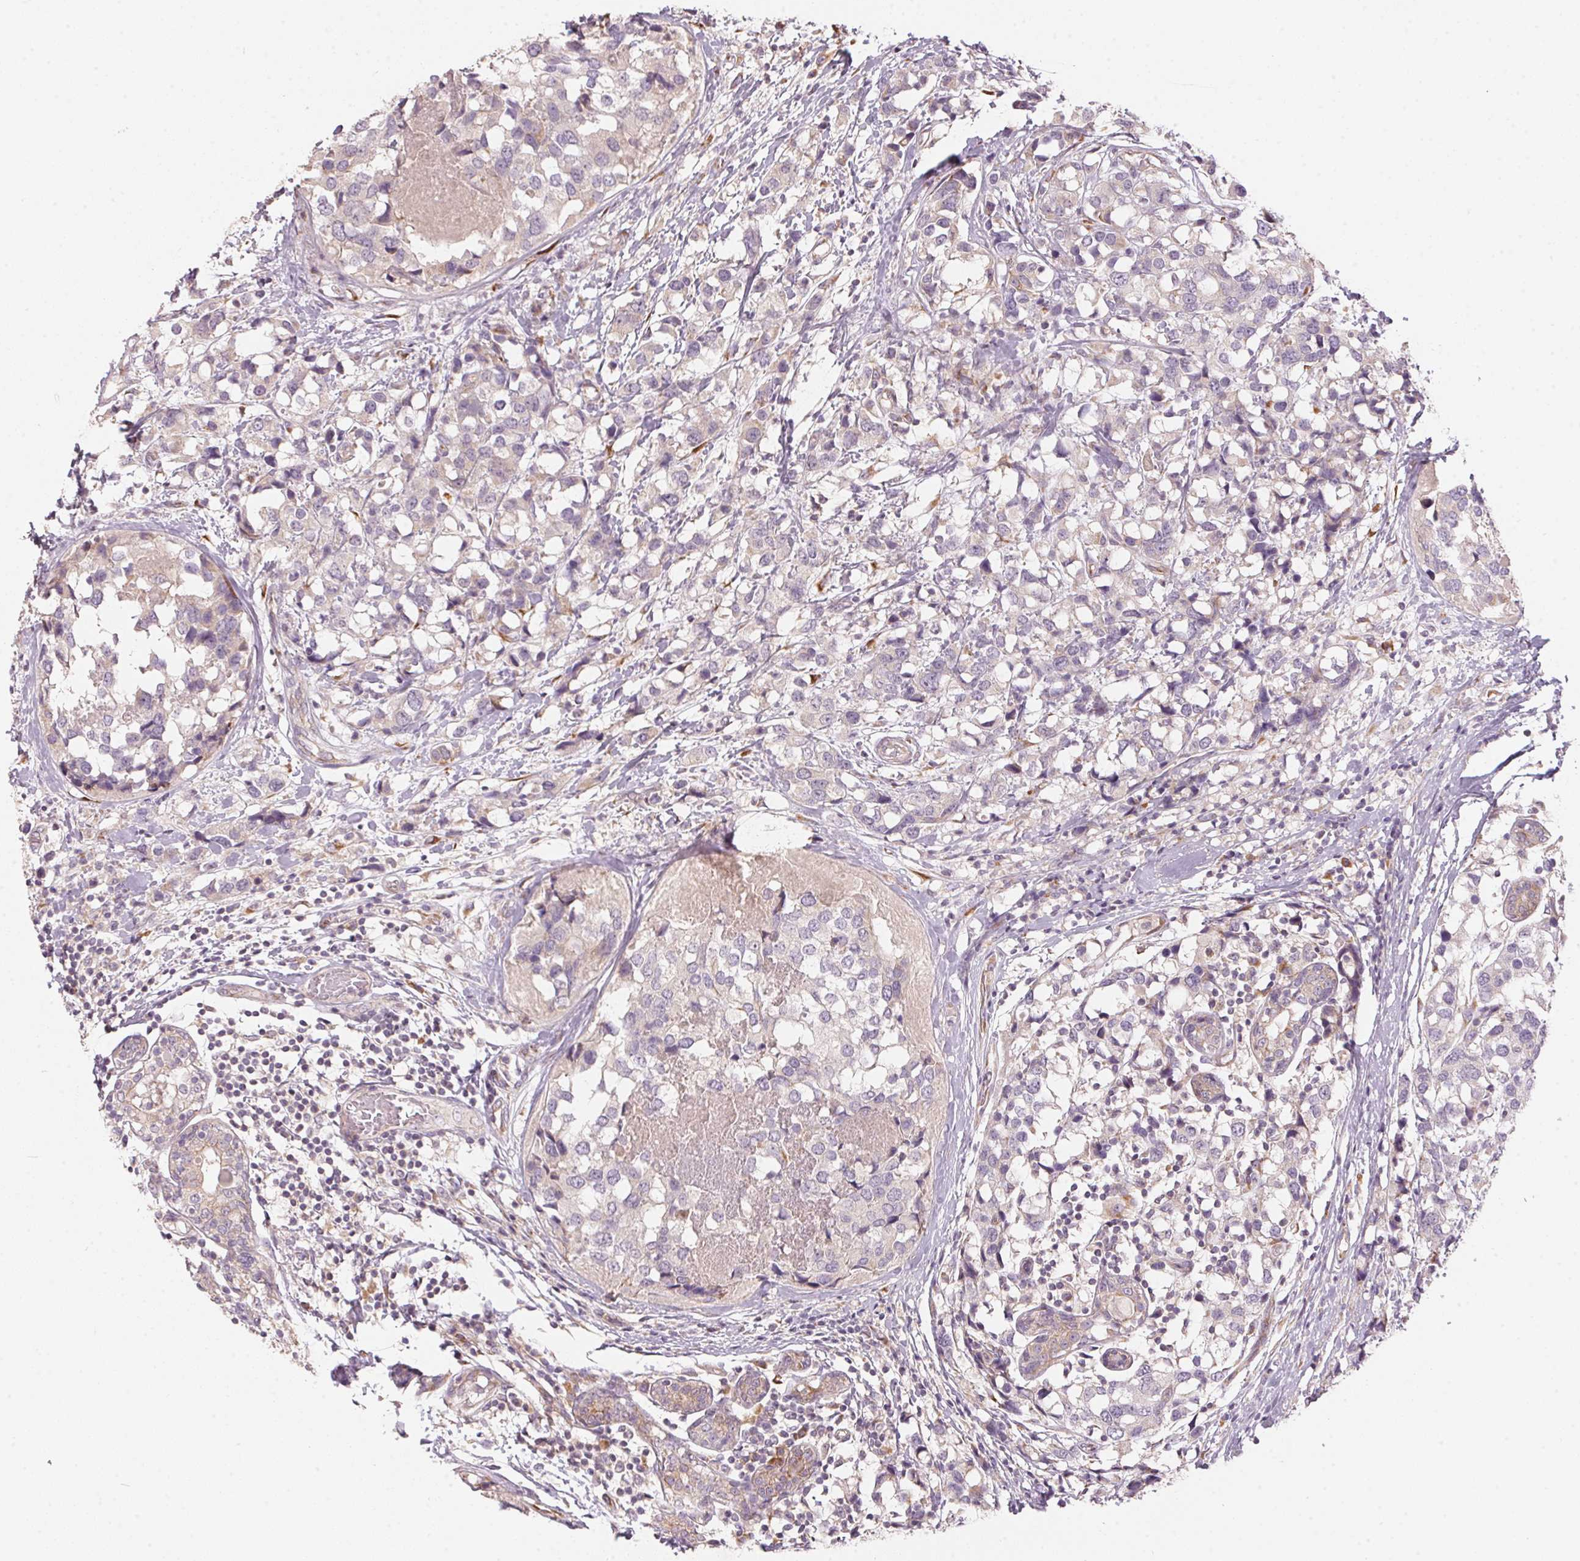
{"staining": {"intensity": "negative", "quantity": "none", "location": "none"}, "tissue": "breast cancer", "cell_type": "Tumor cells", "image_type": "cancer", "snomed": [{"axis": "morphology", "description": "Lobular carcinoma"}, {"axis": "topography", "description": "Breast"}], "caption": "This is an IHC photomicrograph of human breast cancer. There is no positivity in tumor cells.", "gene": "BLOC1S2", "patient": {"sex": "female", "age": 59}}